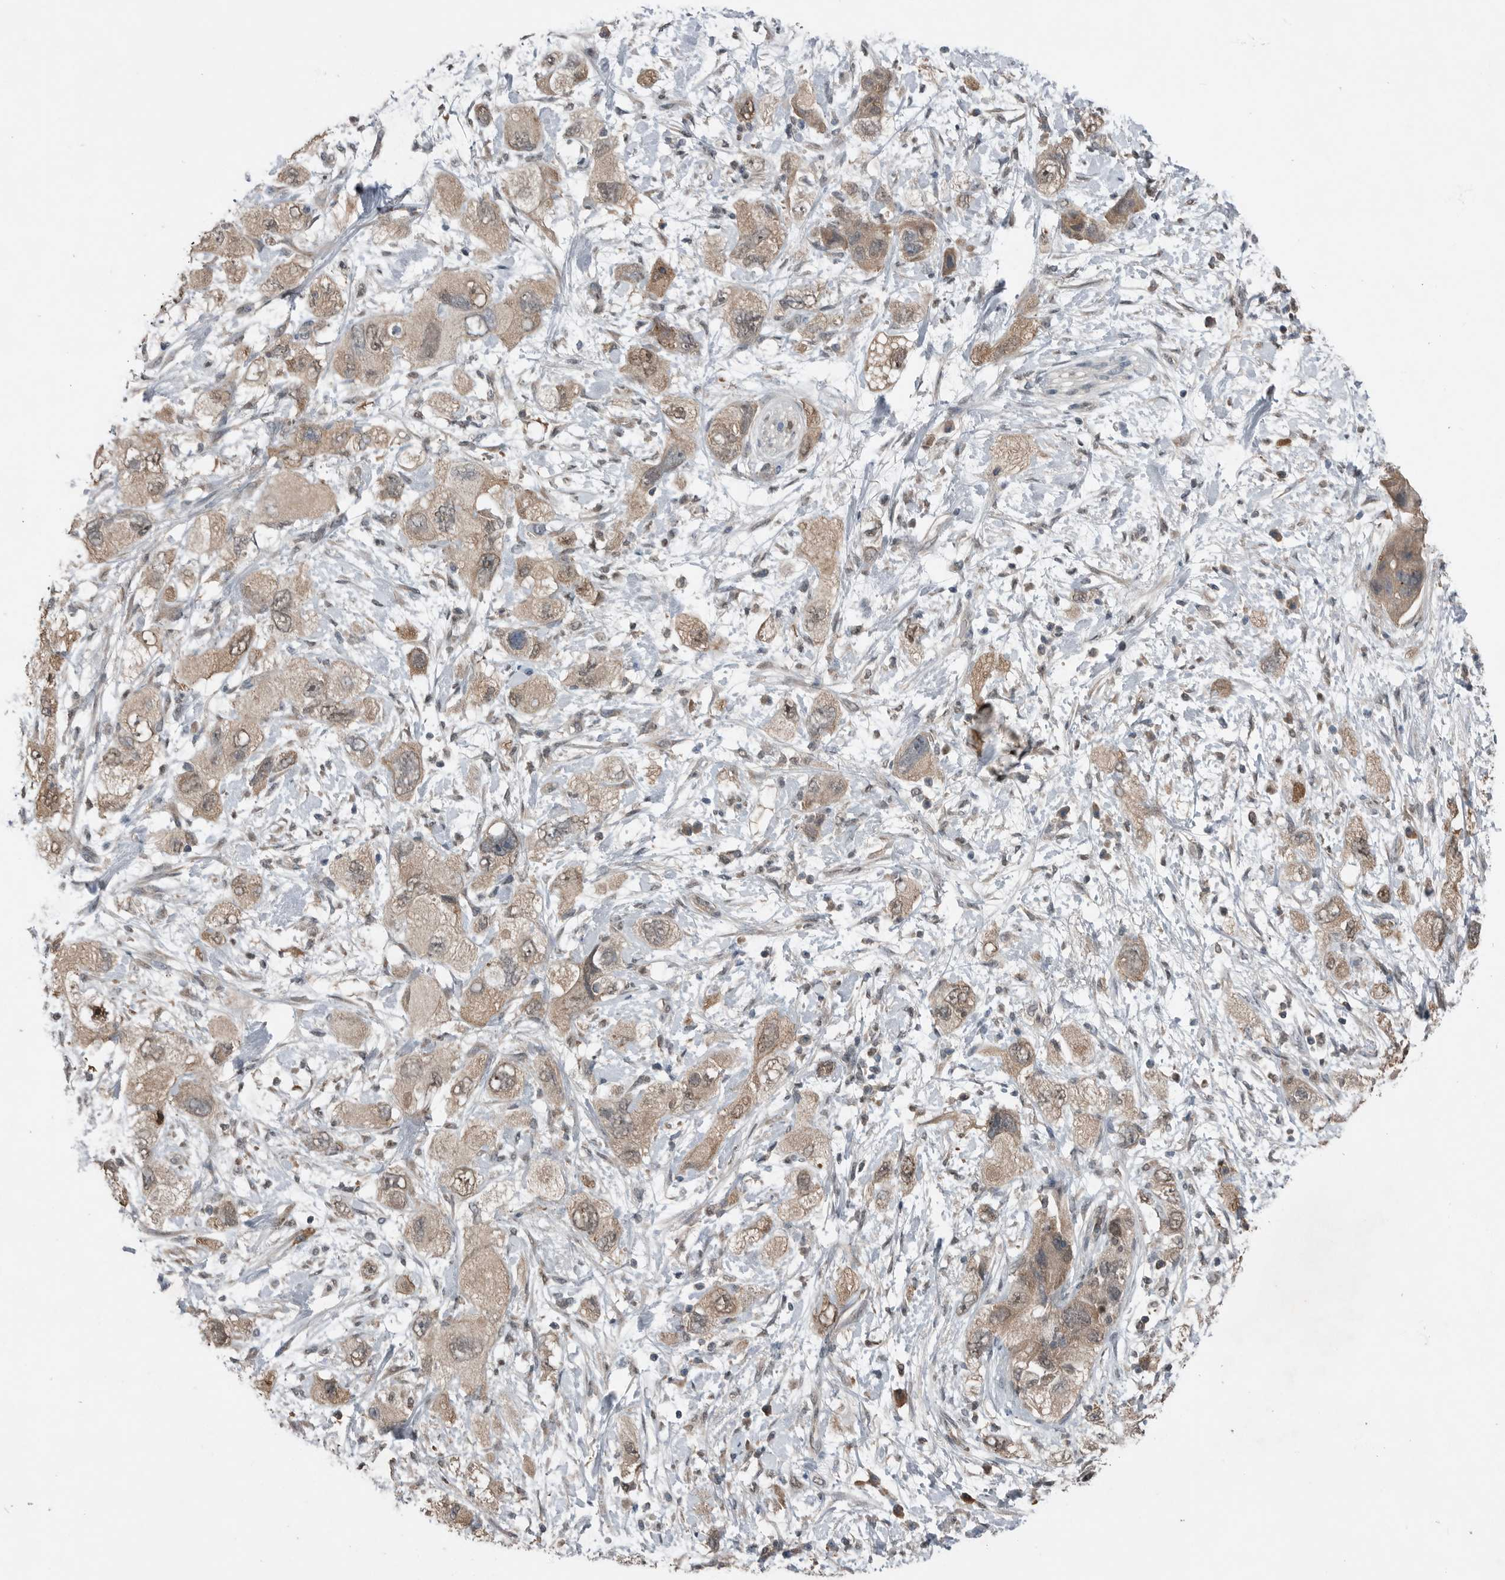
{"staining": {"intensity": "weak", "quantity": ">75%", "location": "cytoplasmic/membranous"}, "tissue": "pancreatic cancer", "cell_type": "Tumor cells", "image_type": "cancer", "snomed": [{"axis": "morphology", "description": "Adenocarcinoma, NOS"}, {"axis": "topography", "description": "Pancreas"}], "caption": "Immunohistochemical staining of pancreatic cancer exhibits weak cytoplasmic/membranous protein expression in approximately >75% of tumor cells.", "gene": "MFAP3L", "patient": {"sex": "female", "age": 73}}